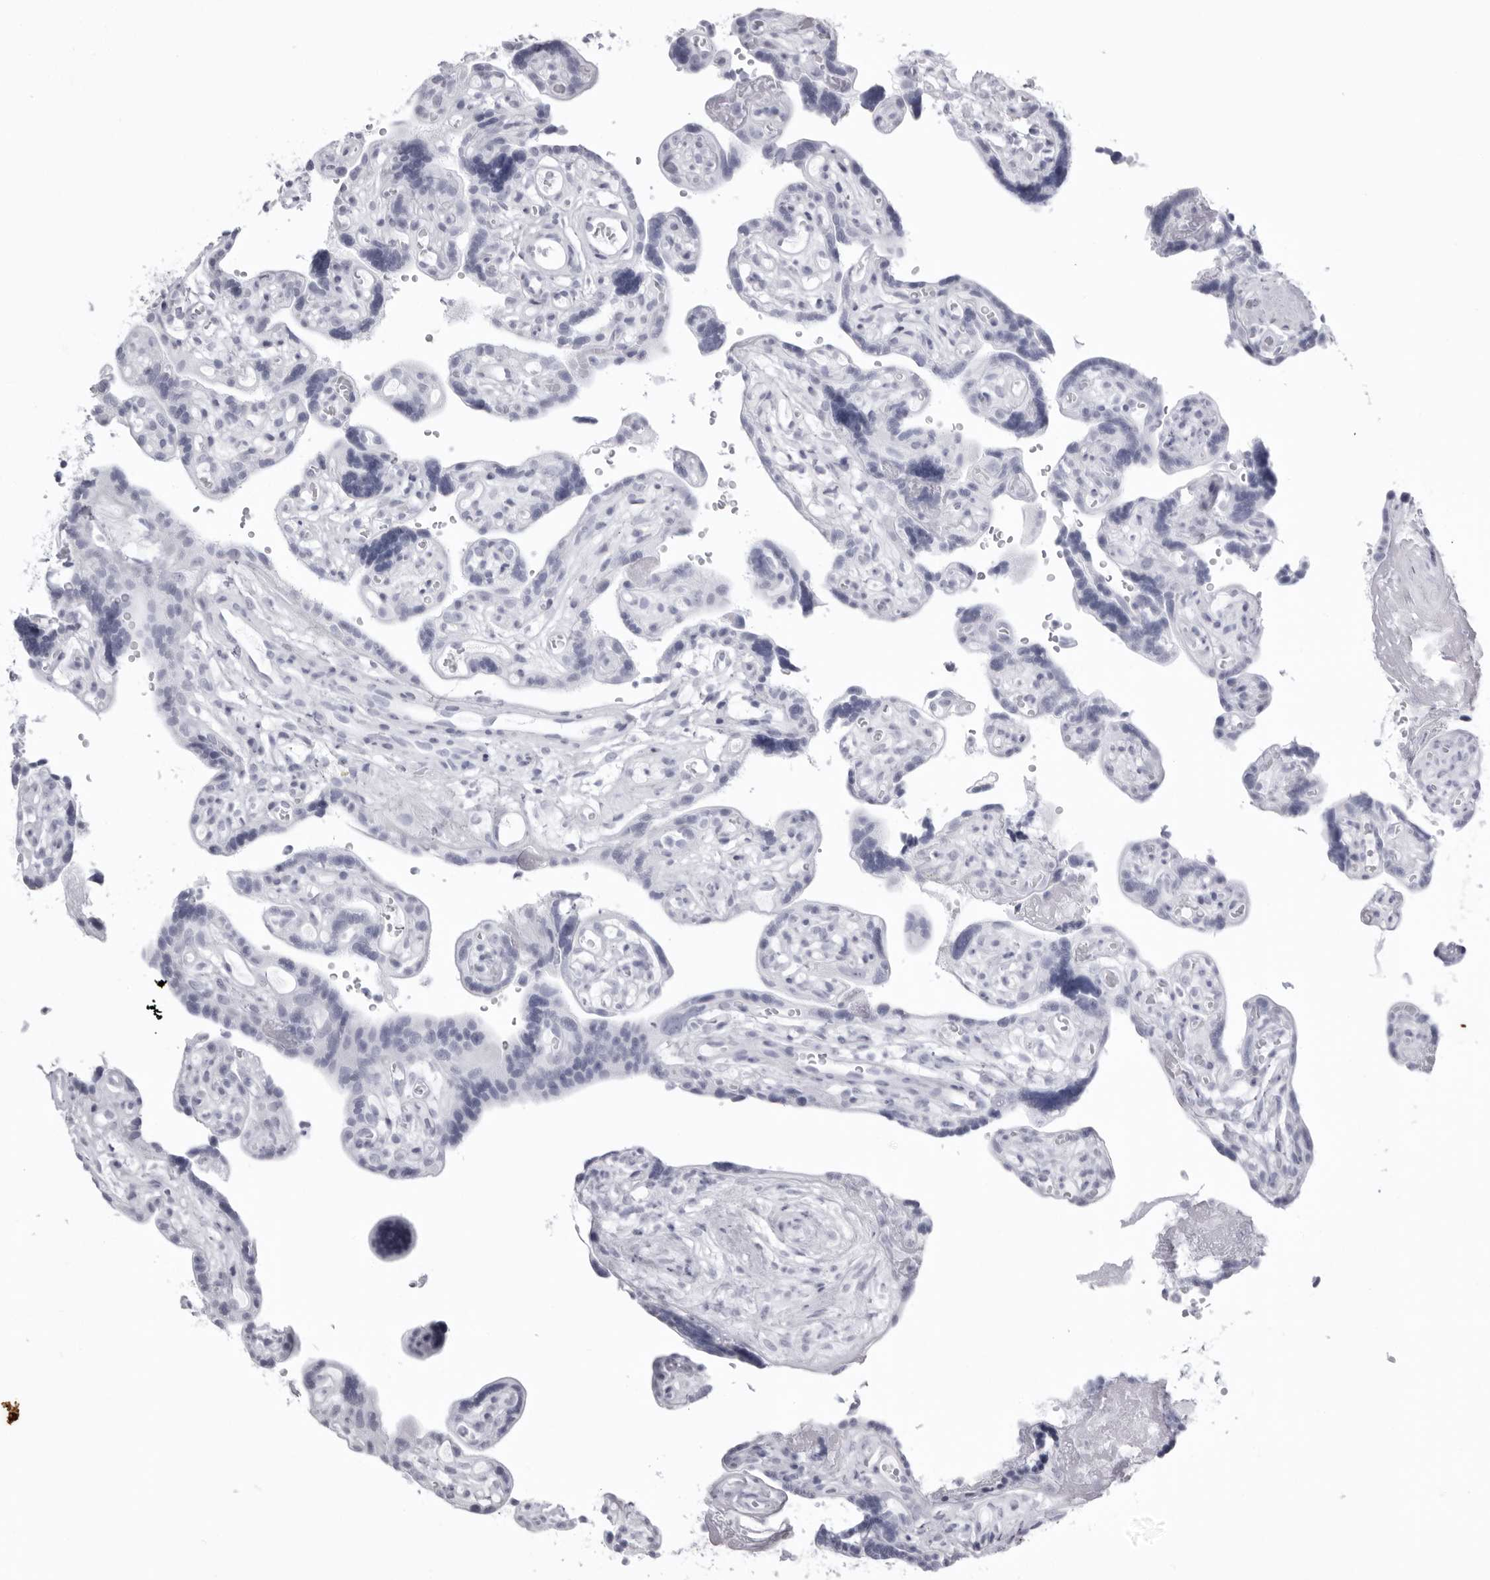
{"staining": {"intensity": "negative", "quantity": "none", "location": "none"}, "tissue": "placenta", "cell_type": "Decidual cells", "image_type": "normal", "snomed": [{"axis": "morphology", "description": "Normal tissue, NOS"}, {"axis": "topography", "description": "Placenta"}], "caption": "Decidual cells show no significant positivity in unremarkable placenta. (Brightfield microscopy of DAB (3,3'-diaminobenzidine) immunohistochemistry (IHC) at high magnification).", "gene": "KLK9", "patient": {"sex": "female", "age": 30}}